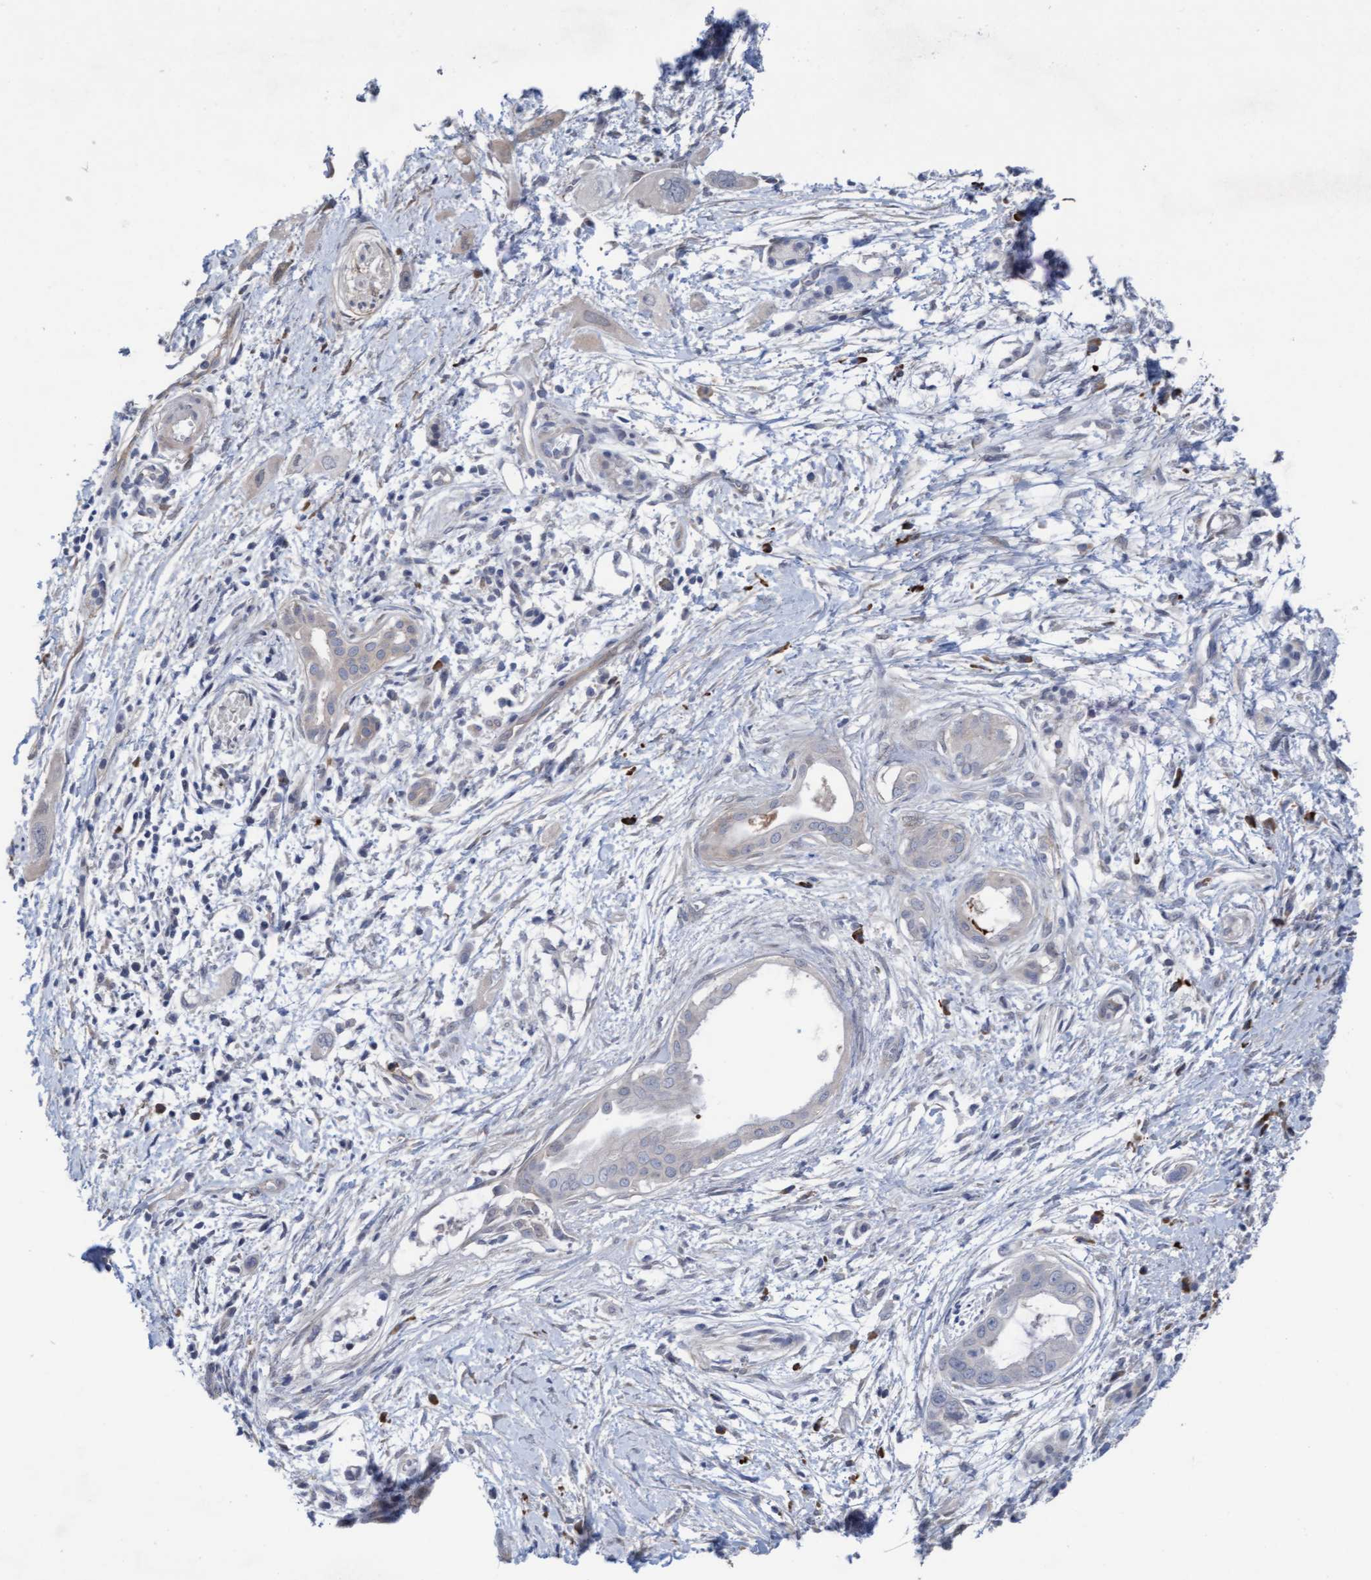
{"staining": {"intensity": "negative", "quantity": "none", "location": "none"}, "tissue": "pancreatic cancer", "cell_type": "Tumor cells", "image_type": "cancer", "snomed": [{"axis": "morphology", "description": "Adenocarcinoma, NOS"}, {"axis": "topography", "description": "Pancreas"}], "caption": "This micrograph is of pancreatic cancer (adenocarcinoma) stained with IHC to label a protein in brown with the nuclei are counter-stained blue. There is no expression in tumor cells.", "gene": "PLCD1", "patient": {"sex": "male", "age": 59}}